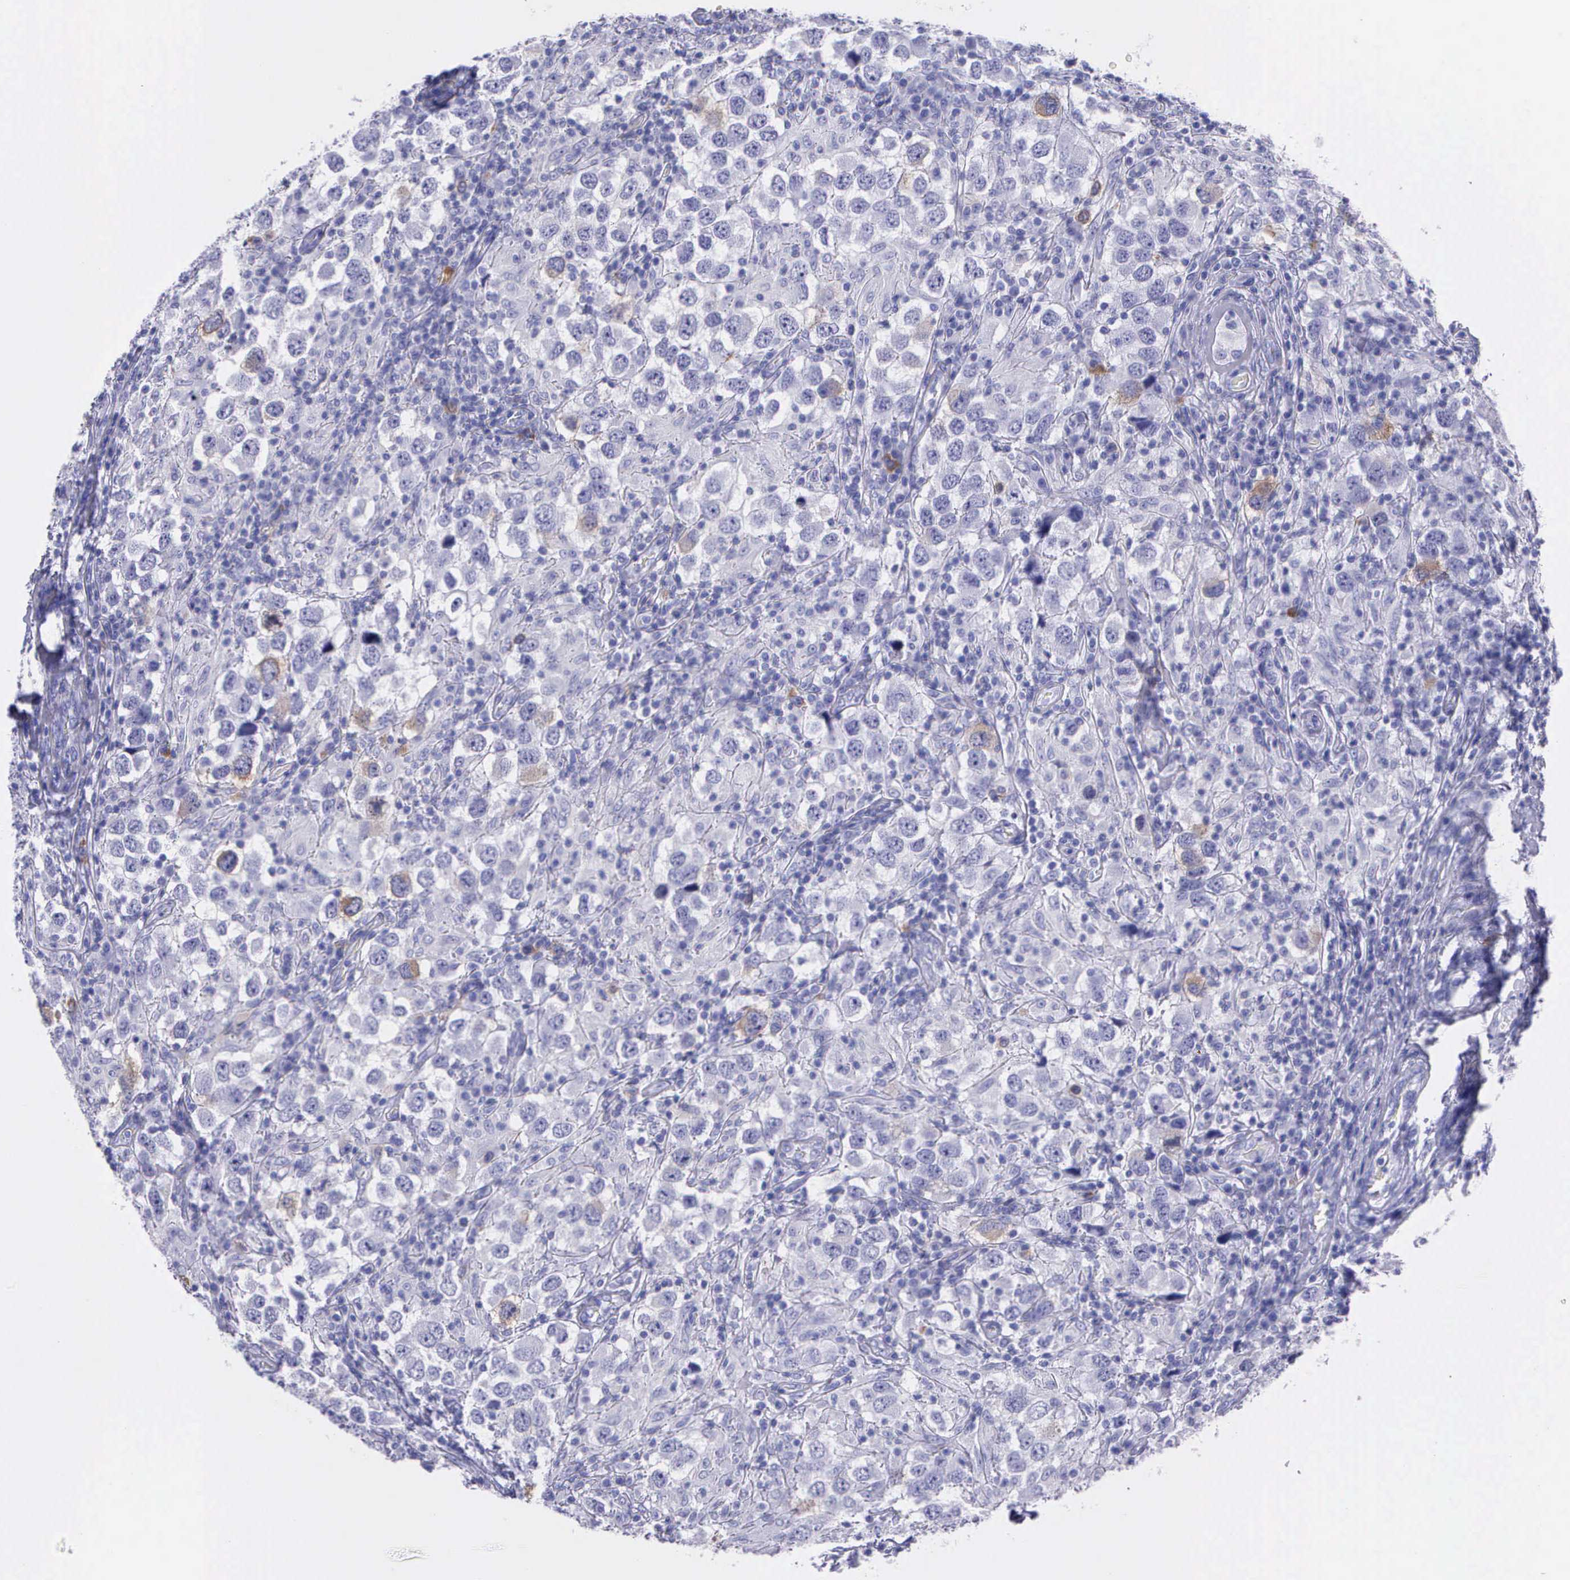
{"staining": {"intensity": "weak", "quantity": "<25%", "location": "cytoplasmic/membranous"}, "tissue": "testis cancer", "cell_type": "Tumor cells", "image_type": "cancer", "snomed": [{"axis": "morphology", "description": "Carcinoma, Embryonal, NOS"}, {"axis": "topography", "description": "Testis"}], "caption": "Tumor cells are negative for protein expression in human testis cancer (embryonal carcinoma).", "gene": "CCNB1", "patient": {"sex": "male", "age": 21}}